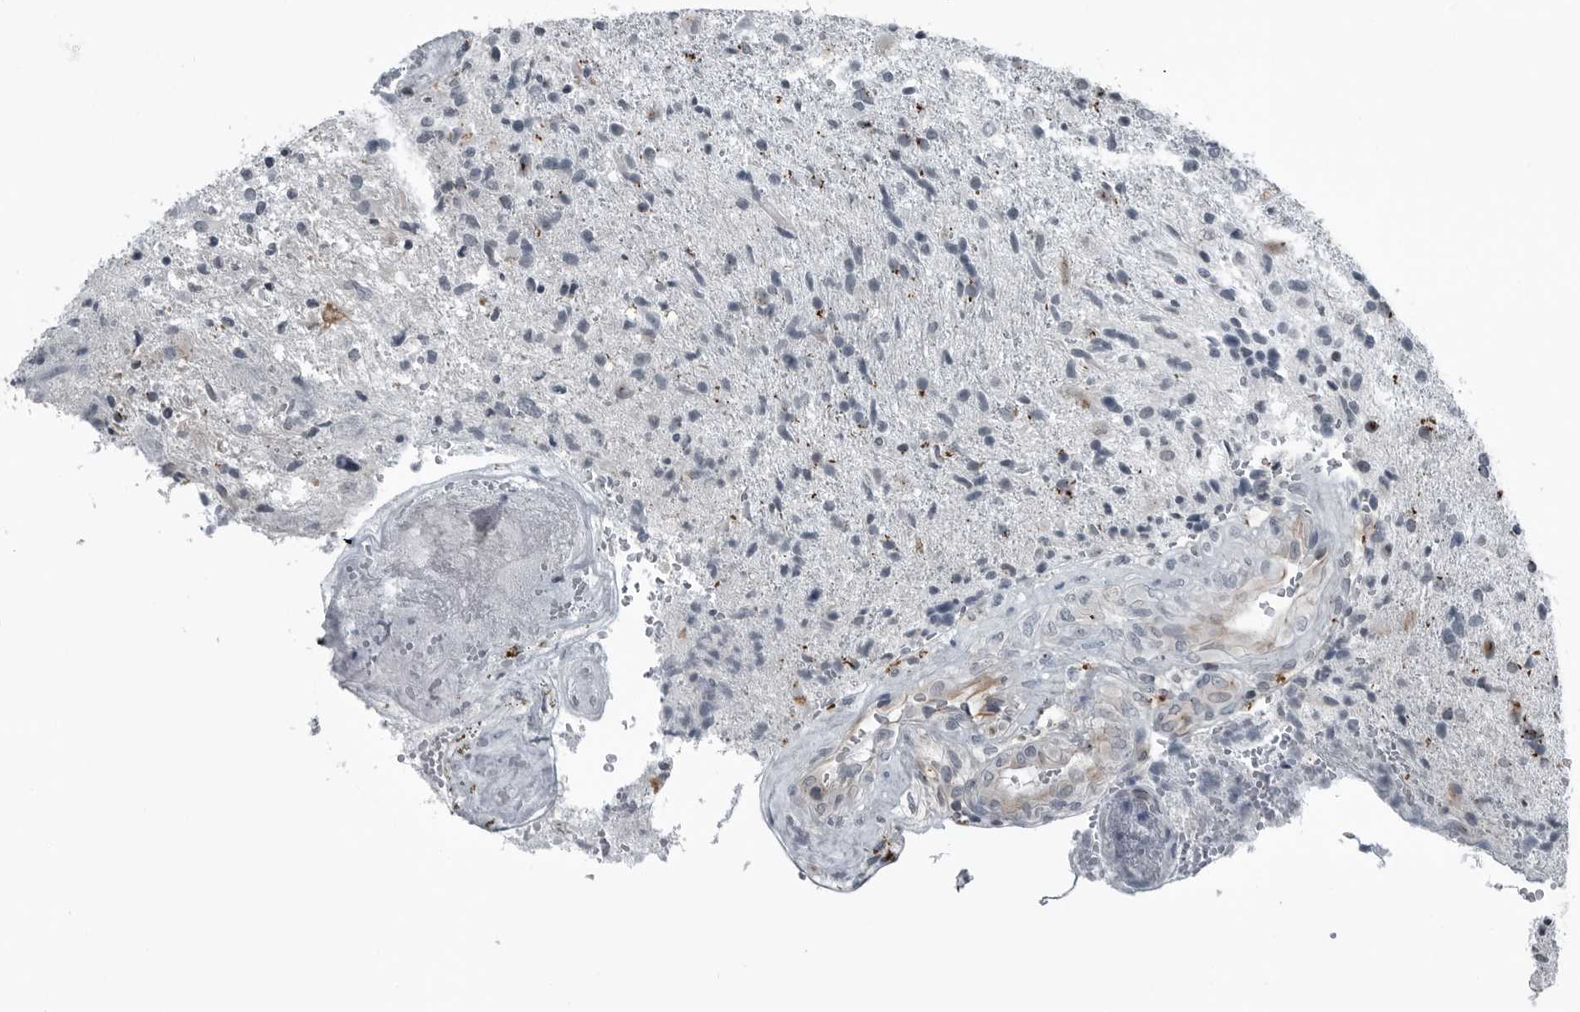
{"staining": {"intensity": "negative", "quantity": "none", "location": "none"}, "tissue": "glioma", "cell_type": "Tumor cells", "image_type": "cancer", "snomed": [{"axis": "morphology", "description": "Glioma, malignant, High grade"}, {"axis": "topography", "description": "Brain"}], "caption": "A high-resolution histopathology image shows immunohistochemistry (IHC) staining of glioma, which demonstrates no significant staining in tumor cells.", "gene": "GAK", "patient": {"sex": "male", "age": 72}}